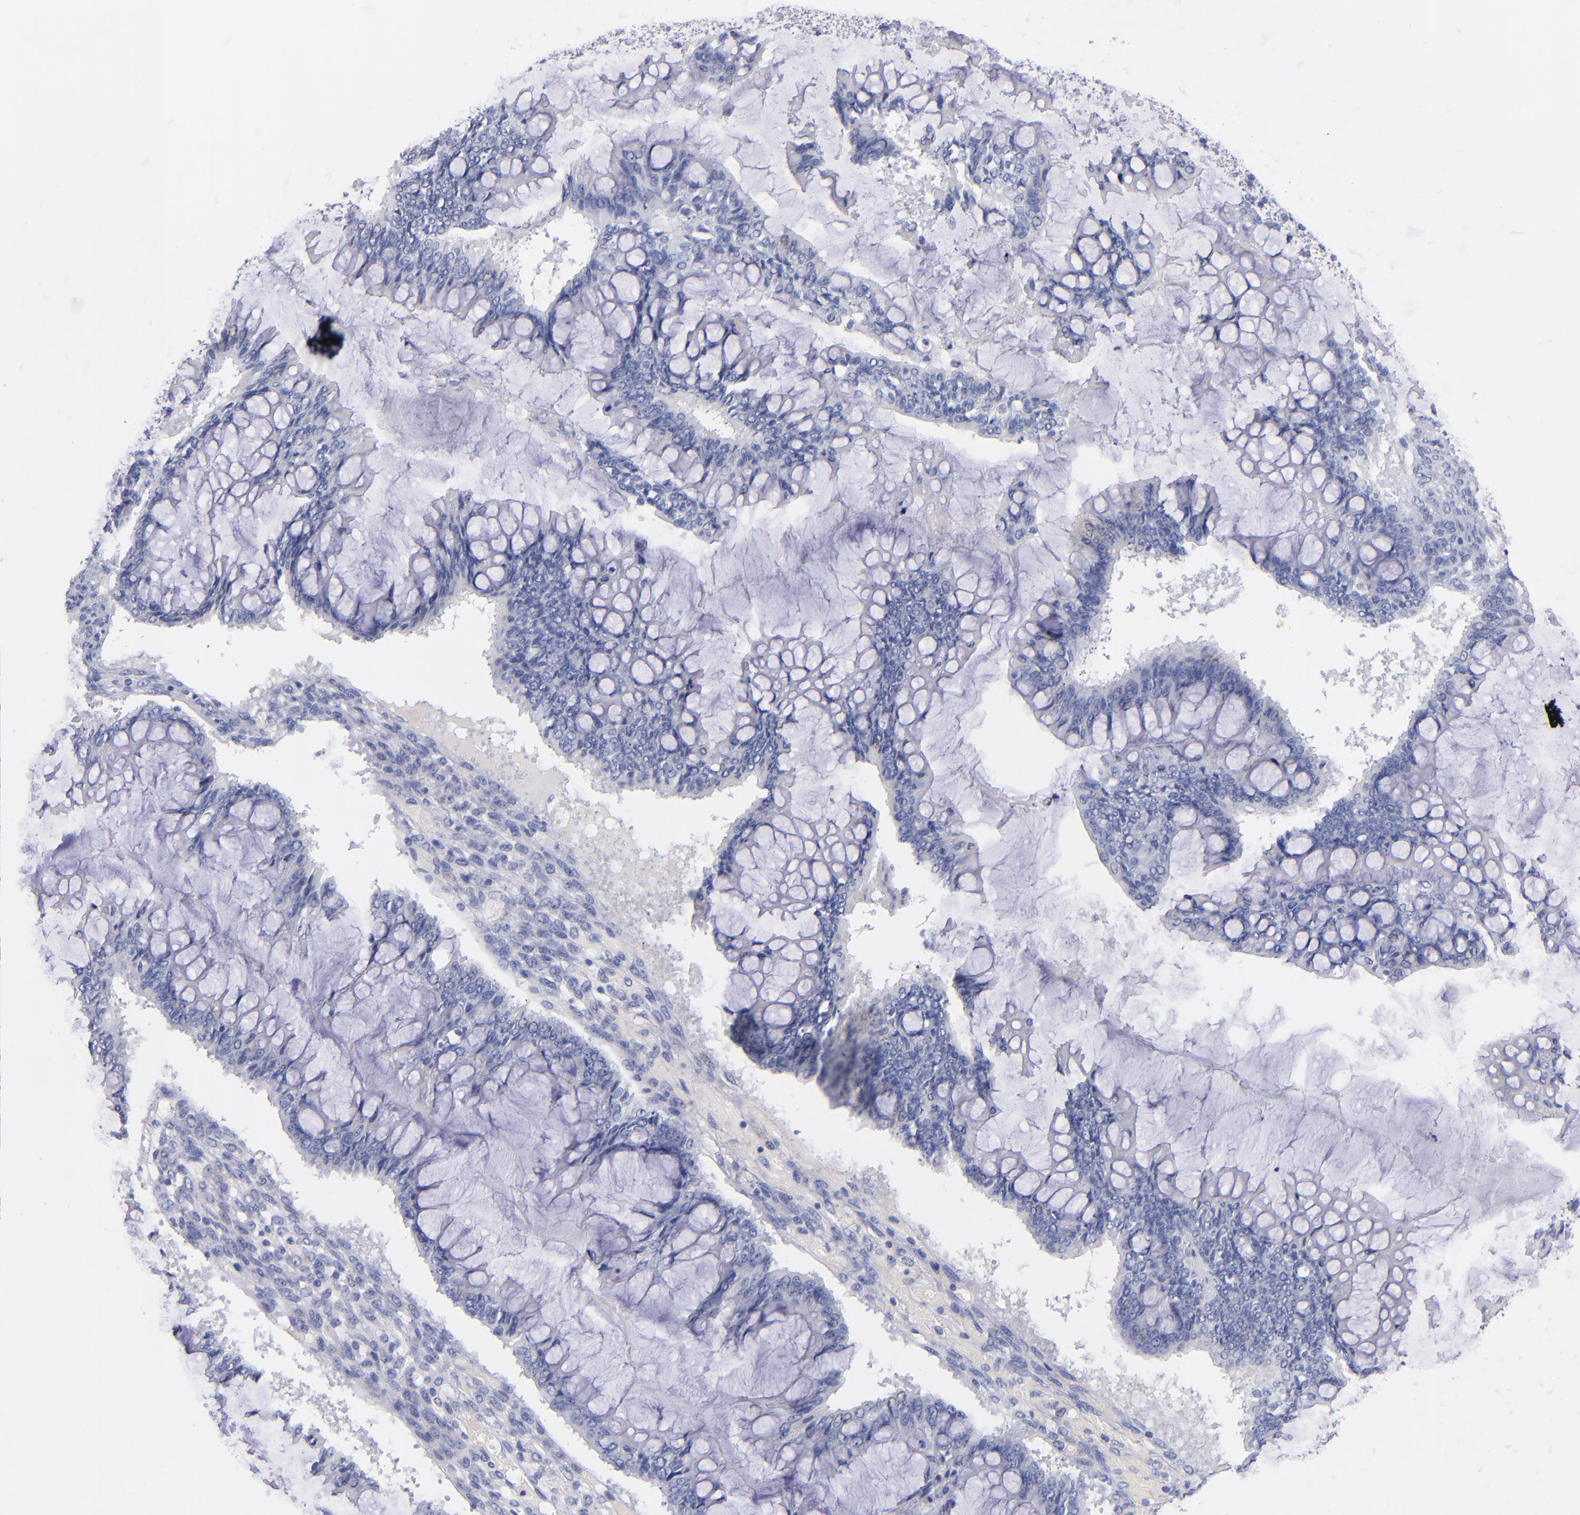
{"staining": {"intensity": "negative", "quantity": "none", "location": "none"}, "tissue": "ovarian cancer", "cell_type": "Tumor cells", "image_type": "cancer", "snomed": [{"axis": "morphology", "description": "Cystadenocarcinoma, mucinous, NOS"}, {"axis": "topography", "description": "Ovary"}], "caption": "This micrograph is of ovarian cancer stained with immunohistochemistry to label a protein in brown with the nuclei are counter-stained blue. There is no expression in tumor cells.", "gene": "KIT", "patient": {"sex": "female", "age": 73}}